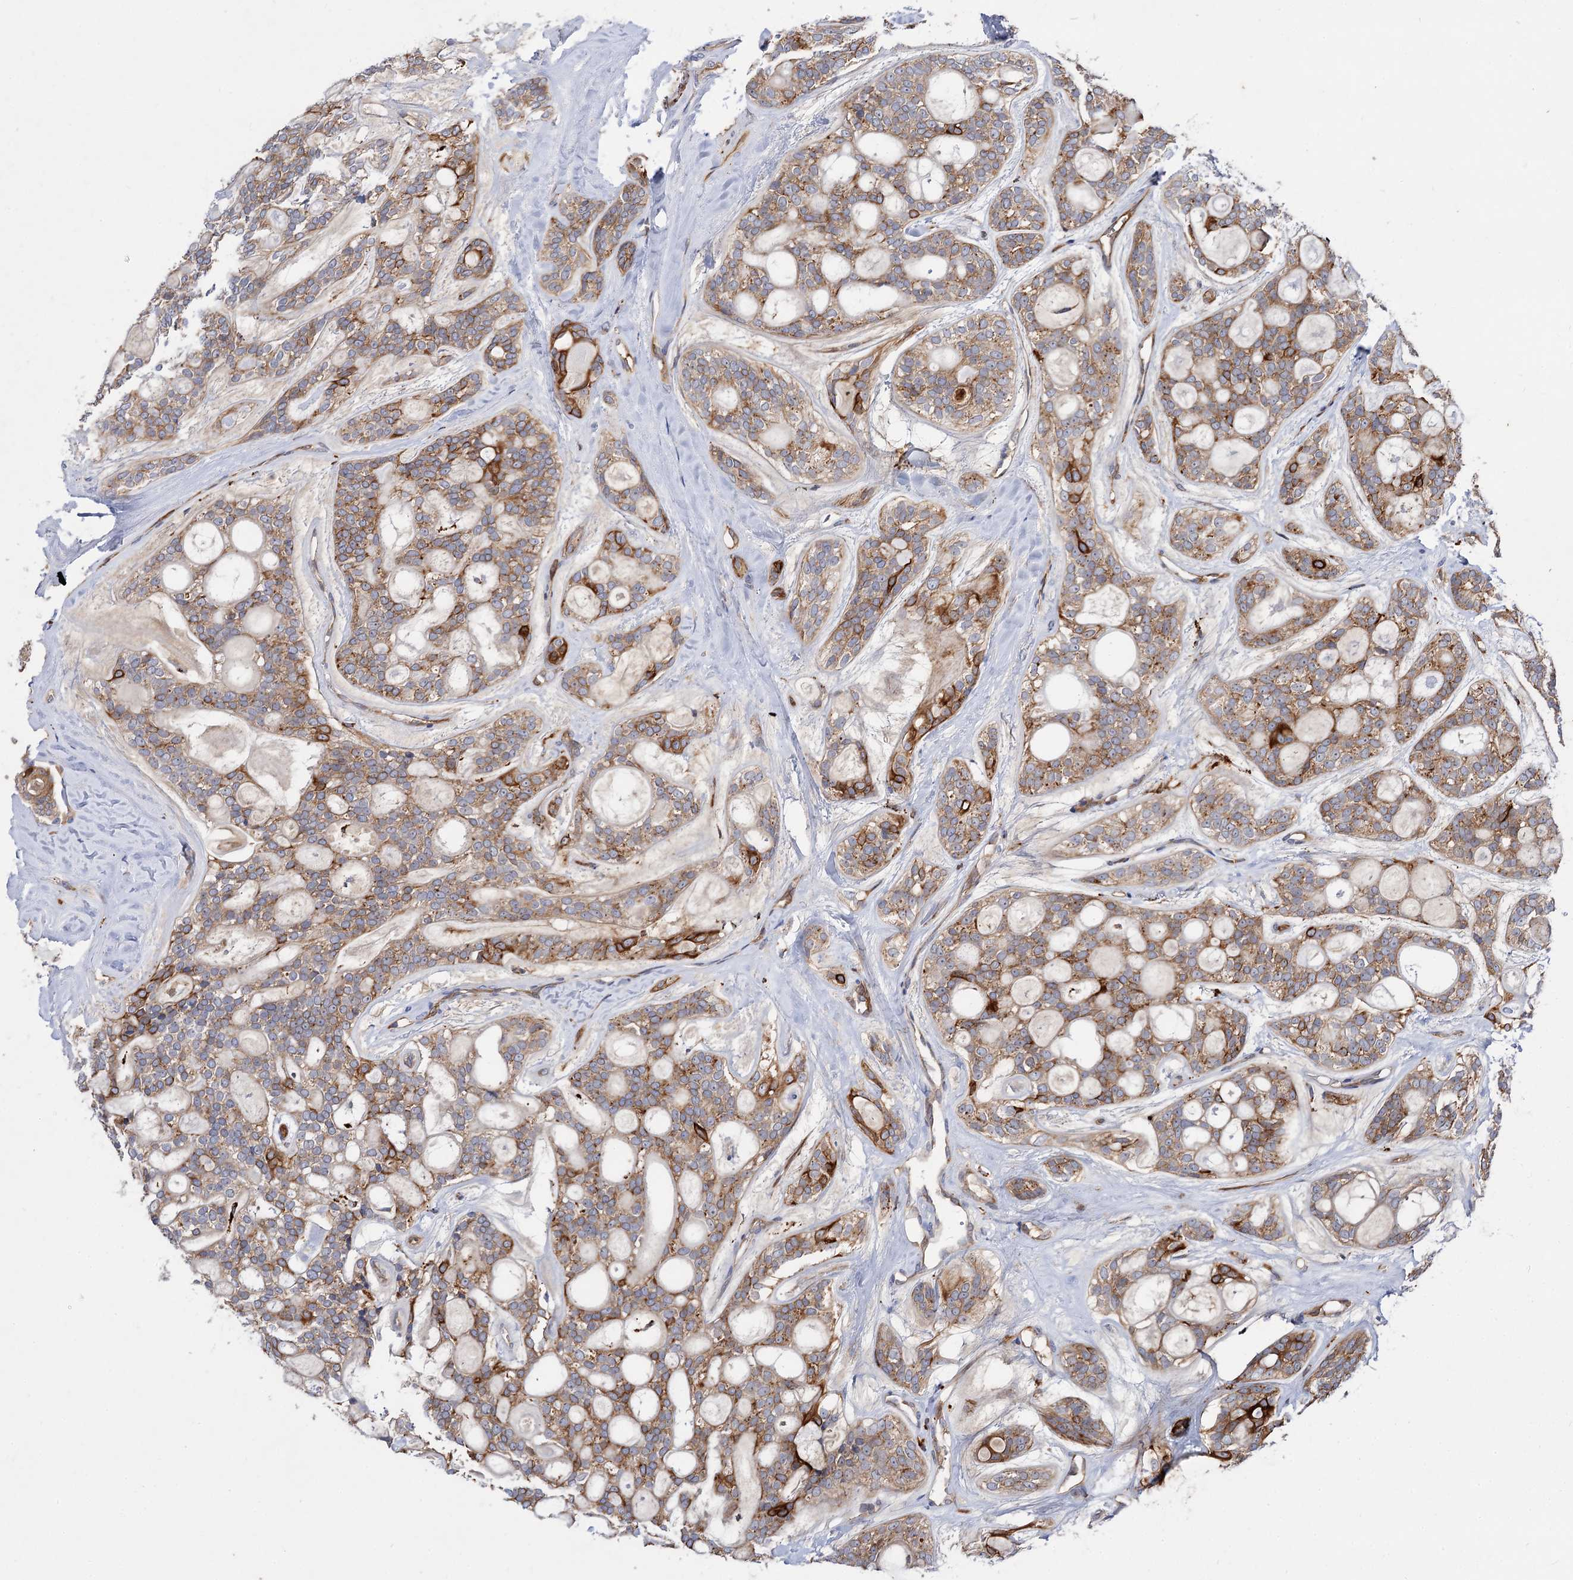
{"staining": {"intensity": "moderate", "quantity": "25%-75%", "location": "cytoplasmic/membranous"}, "tissue": "head and neck cancer", "cell_type": "Tumor cells", "image_type": "cancer", "snomed": [{"axis": "morphology", "description": "Adenocarcinoma, NOS"}, {"axis": "topography", "description": "Head-Neck"}], "caption": "About 25%-75% of tumor cells in human adenocarcinoma (head and neck) display moderate cytoplasmic/membranous protein expression as visualized by brown immunohistochemical staining.", "gene": "PATL1", "patient": {"sex": "male", "age": 66}}